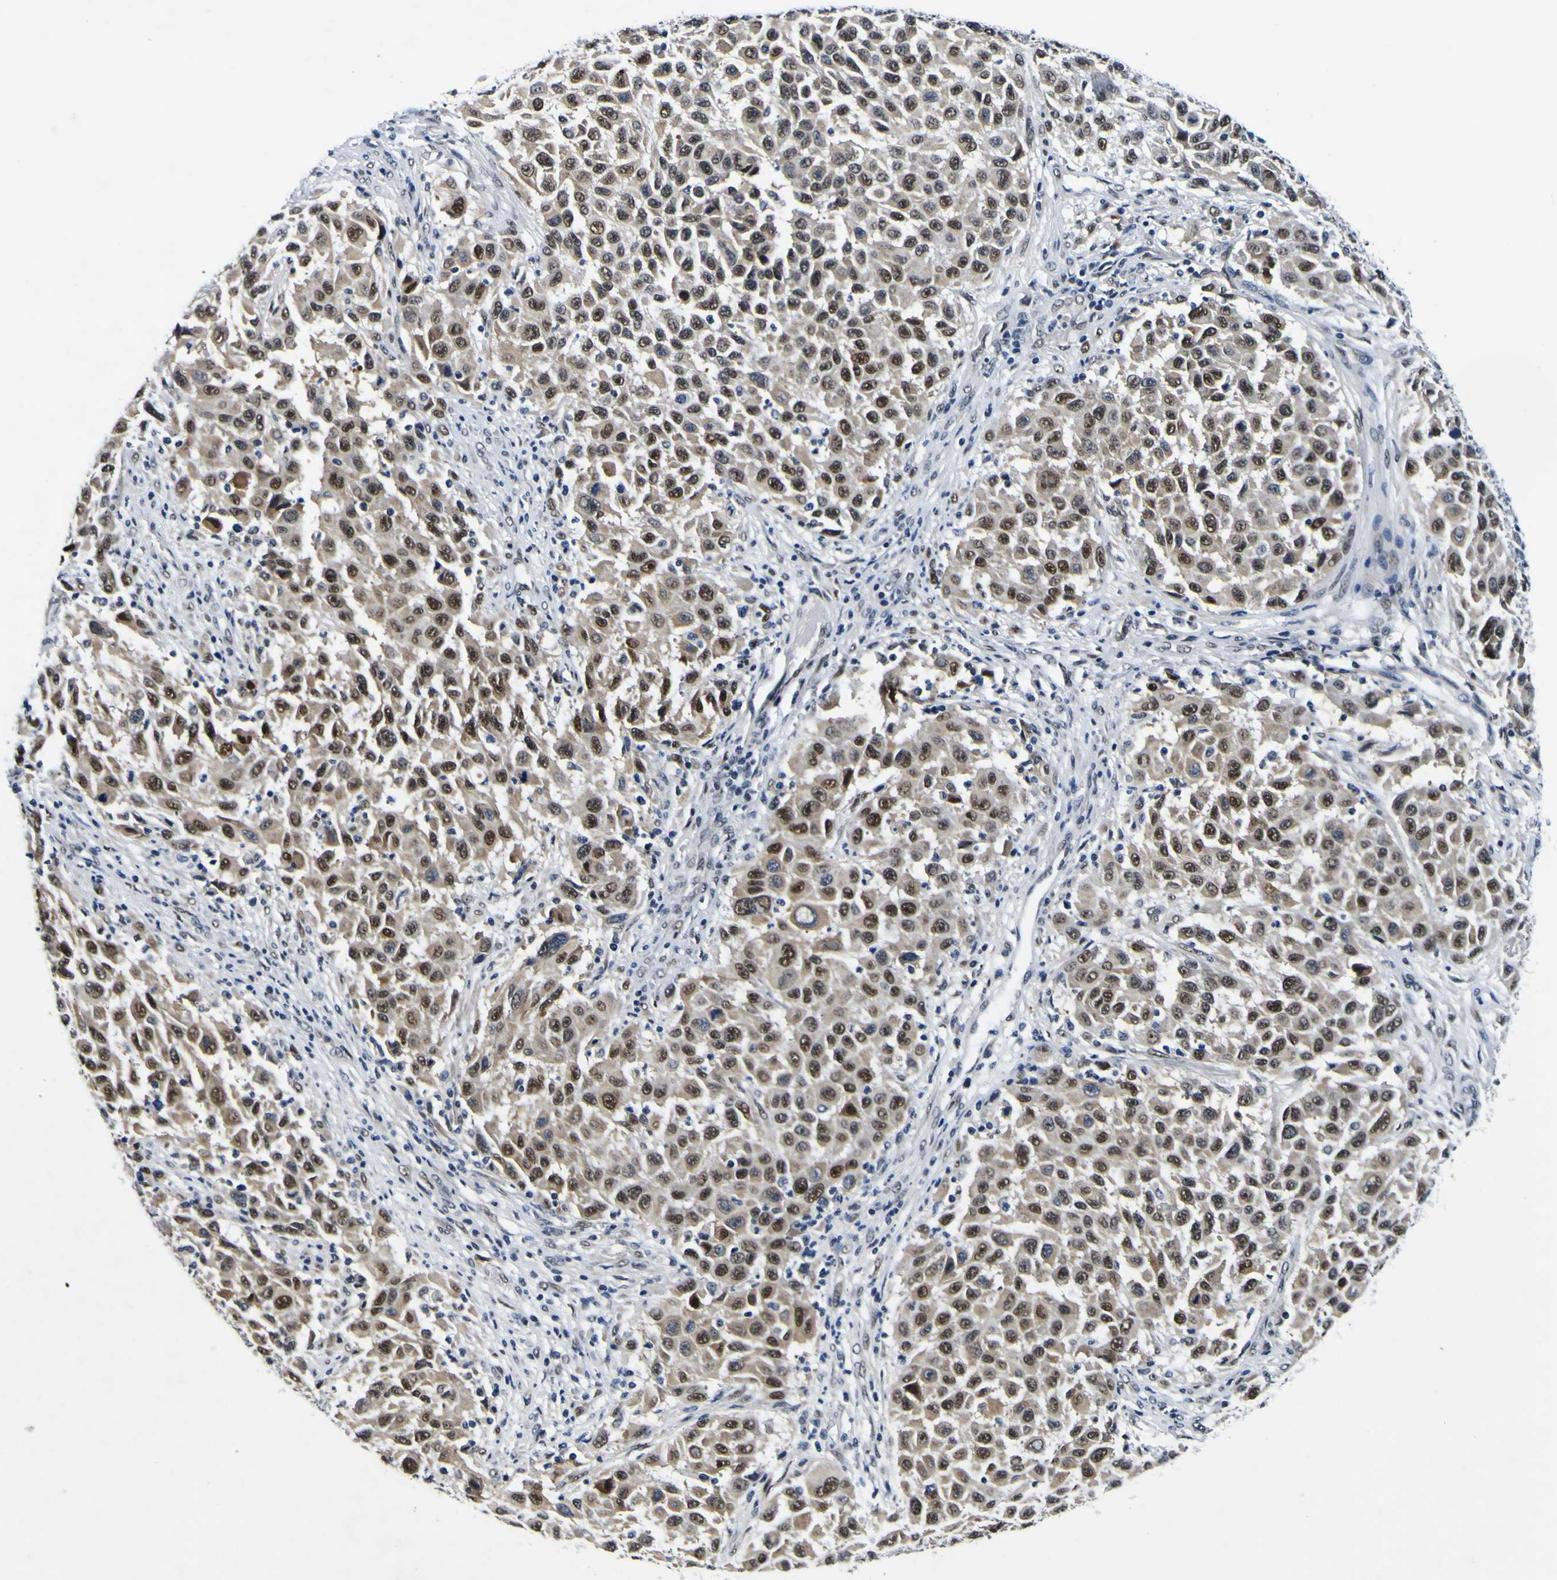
{"staining": {"intensity": "strong", "quantity": ">75%", "location": "nuclear"}, "tissue": "melanoma", "cell_type": "Tumor cells", "image_type": "cancer", "snomed": [{"axis": "morphology", "description": "Malignant melanoma, Metastatic site"}, {"axis": "topography", "description": "Lymph node"}], "caption": "Protein analysis of malignant melanoma (metastatic site) tissue demonstrates strong nuclear expression in approximately >75% of tumor cells.", "gene": "CUL4B", "patient": {"sex": "male", "age": 61}}